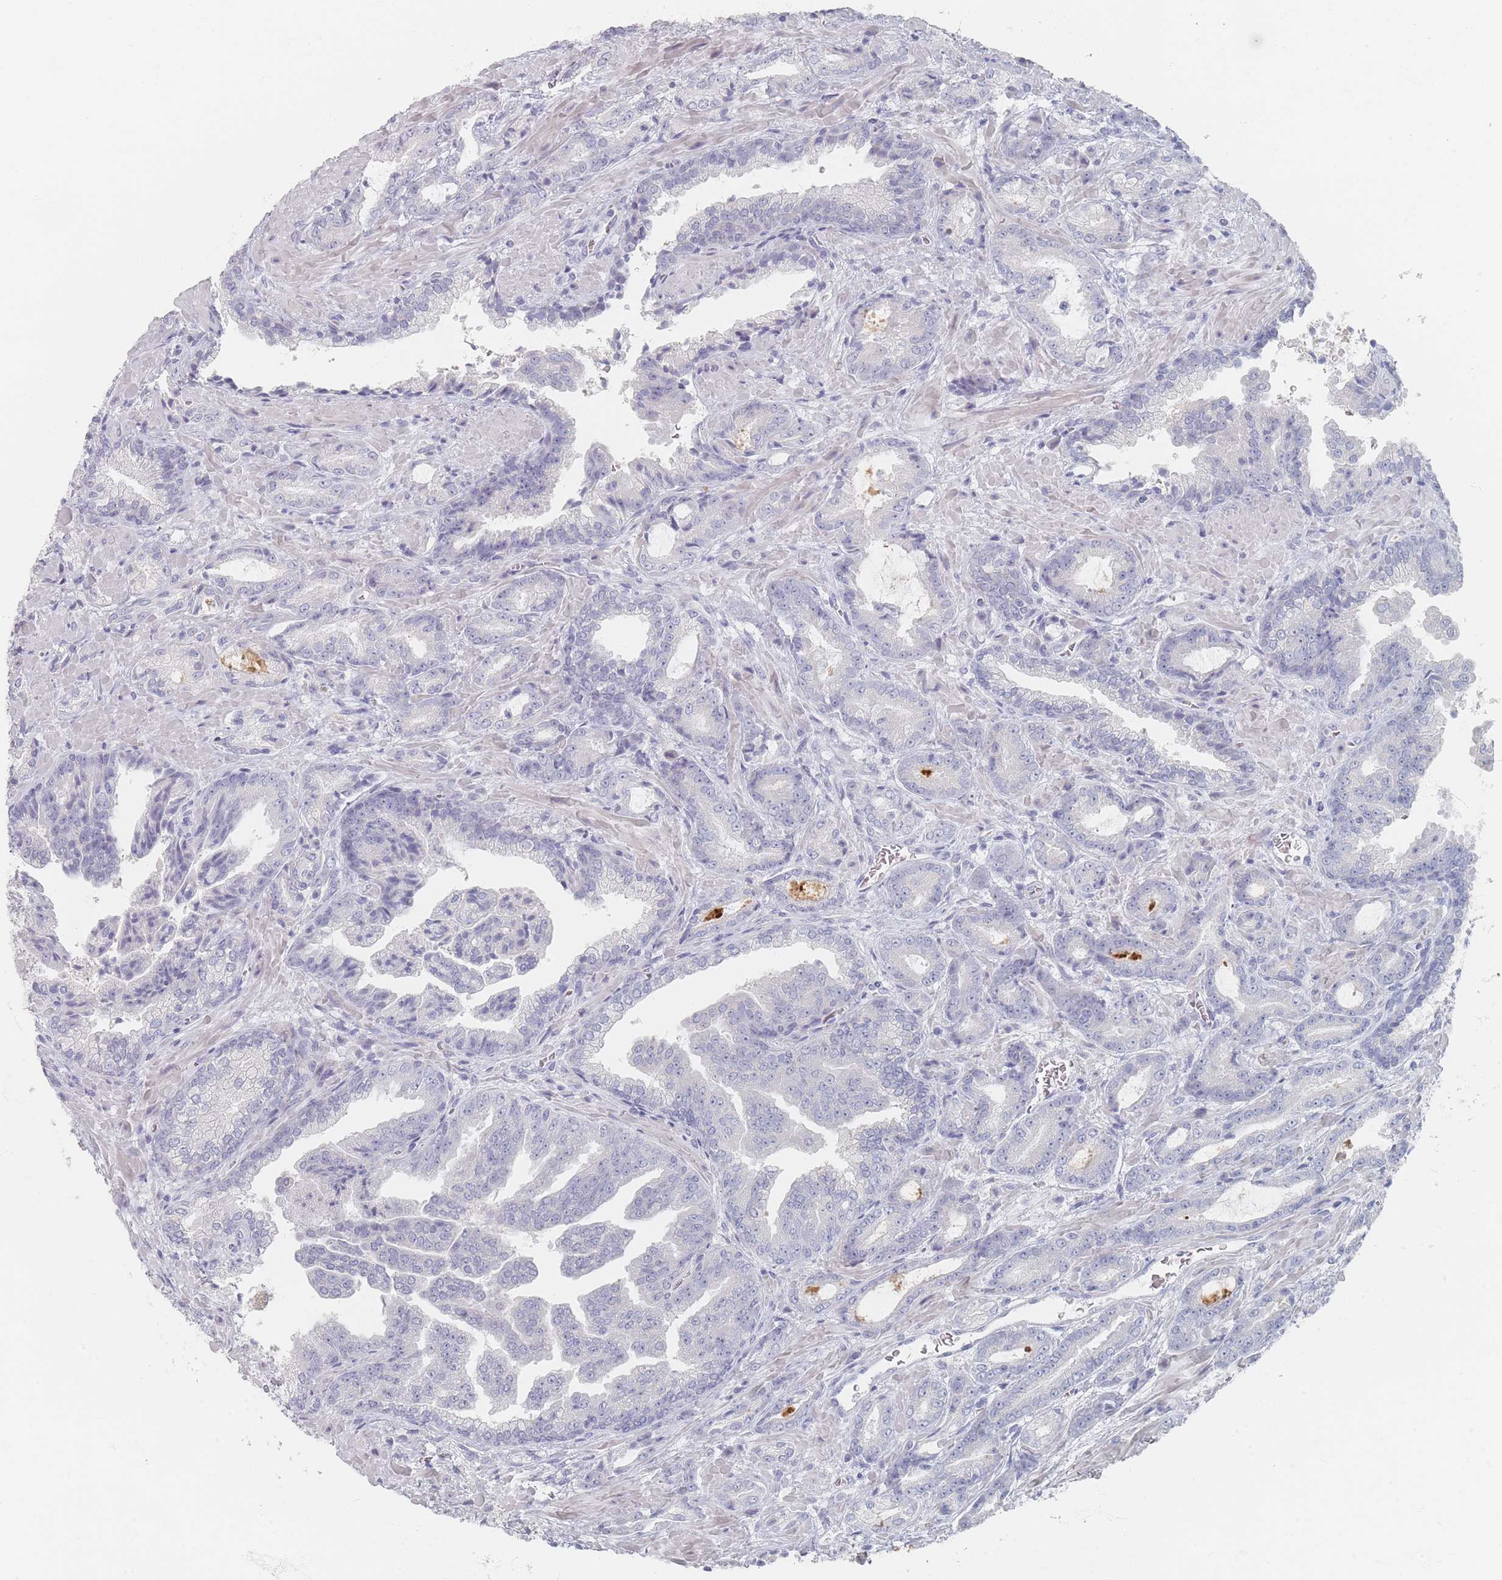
{"staining": {"intensity": "negative", "quantity": "none", "location": "none"}, "tissue": "prostate cancer", "cell_type": "Tumor cells", "image_type": "cancer", "snomed": [{"axis": "morphology", "description": "Adenocarcinoma, High grade"}, {"axis": "topography", "description": "Prostate"}], "caption": "IHC of human prostate high-grade adenocarcinoma displays no expression in tumor cells.", "gene": "CD37", "patient": {"sex": "male", "age": 68}}